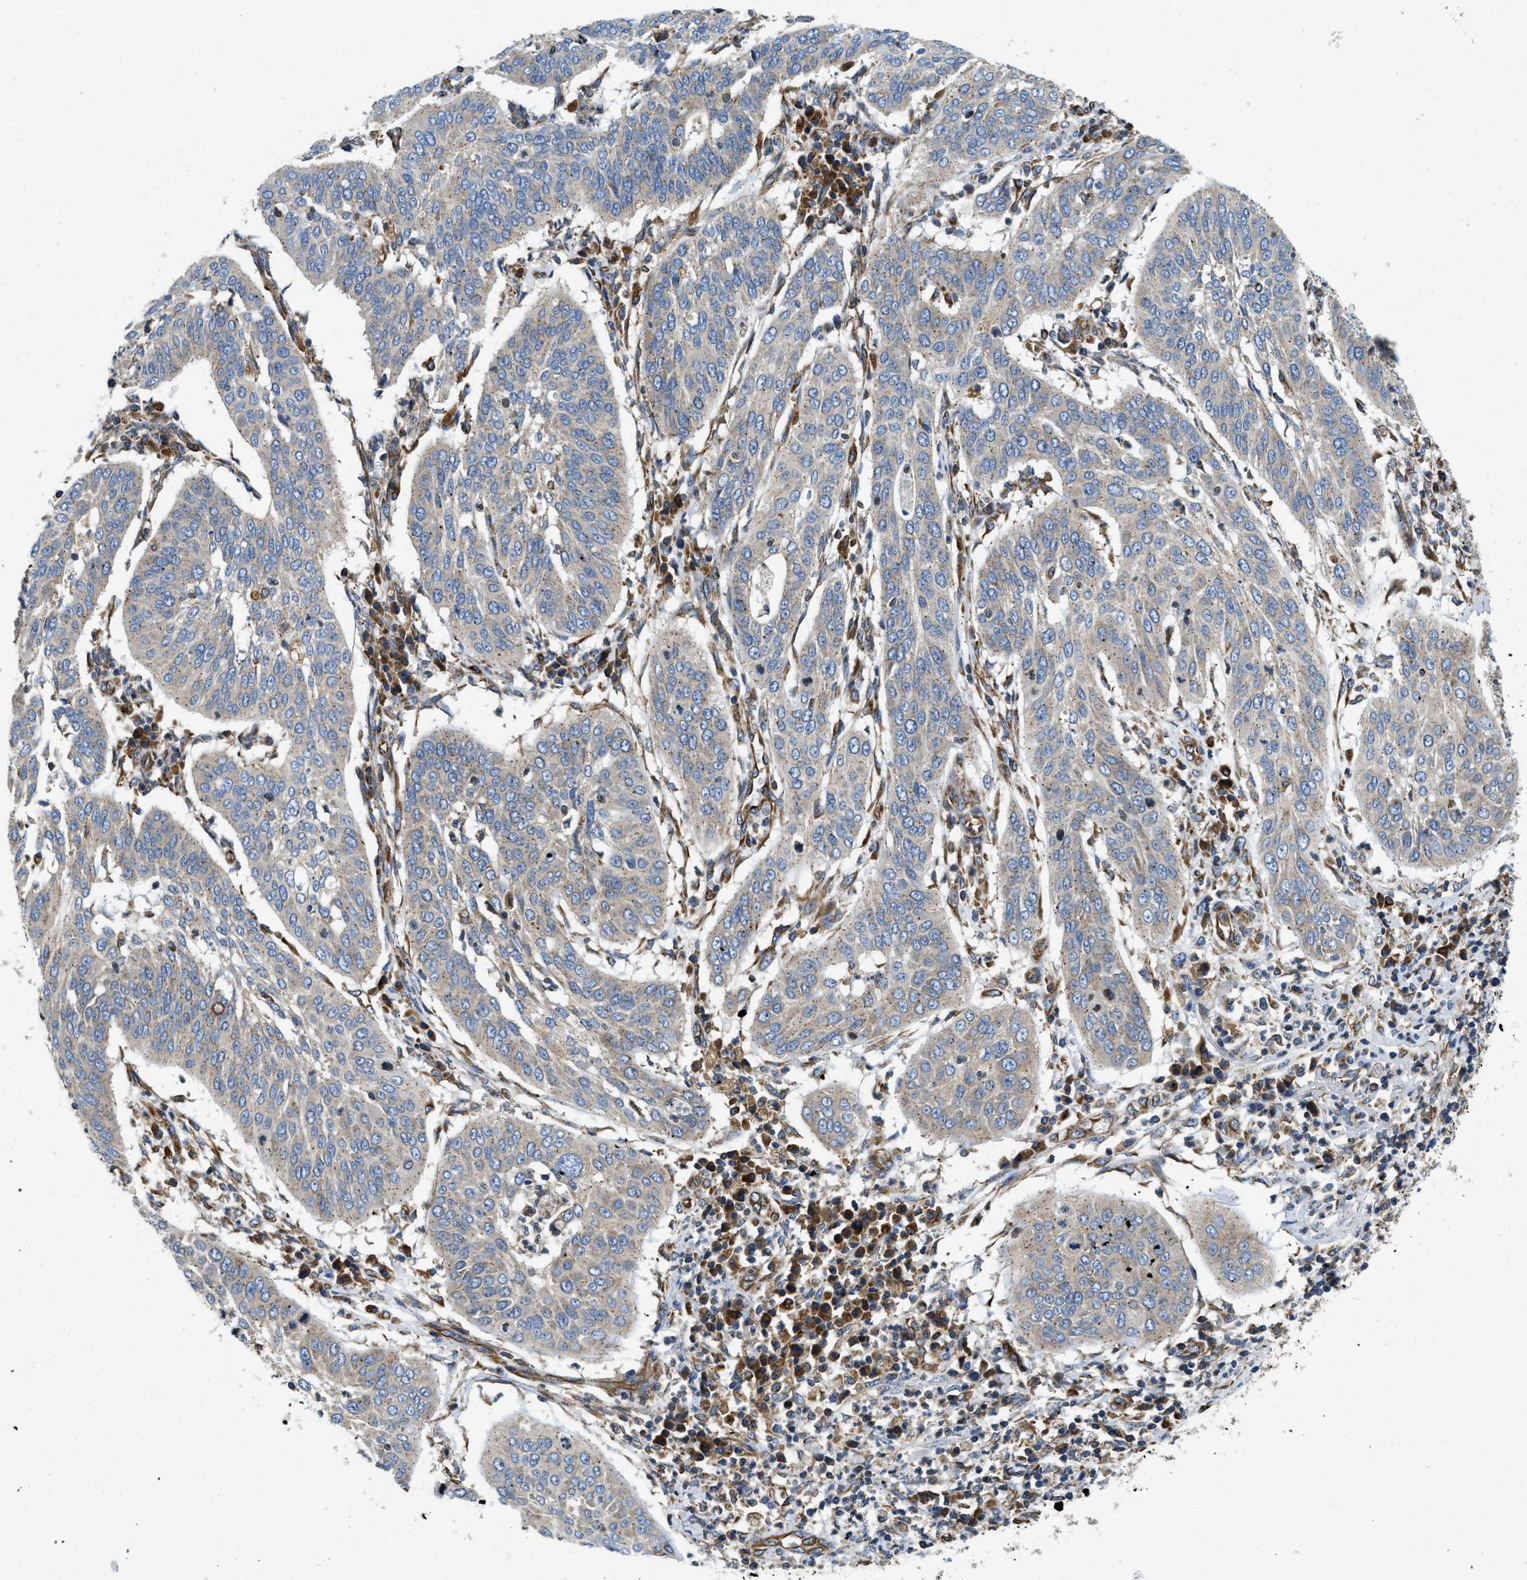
{"staining": {"intensity": "negative", "quantity": "none", "location": "none"}, "tissue": "cervical cancer", "cell_type": "Tumor cells", "image_type": "cancer", "snomed": [{"axis": "morphology", "description": "Normal tissue, NOS"}, {"axis": "morphology", "description": "Squamous cell carcinoma, NOS"}, {"axis": "topography", "description": "Cervix"}], "caption": "The image demonstrates no significant staining in tumor cells of cervical squamous cell carcinoma.", "gene": "HSD17B12", "patient": {"sex": "female", "age": 39}}